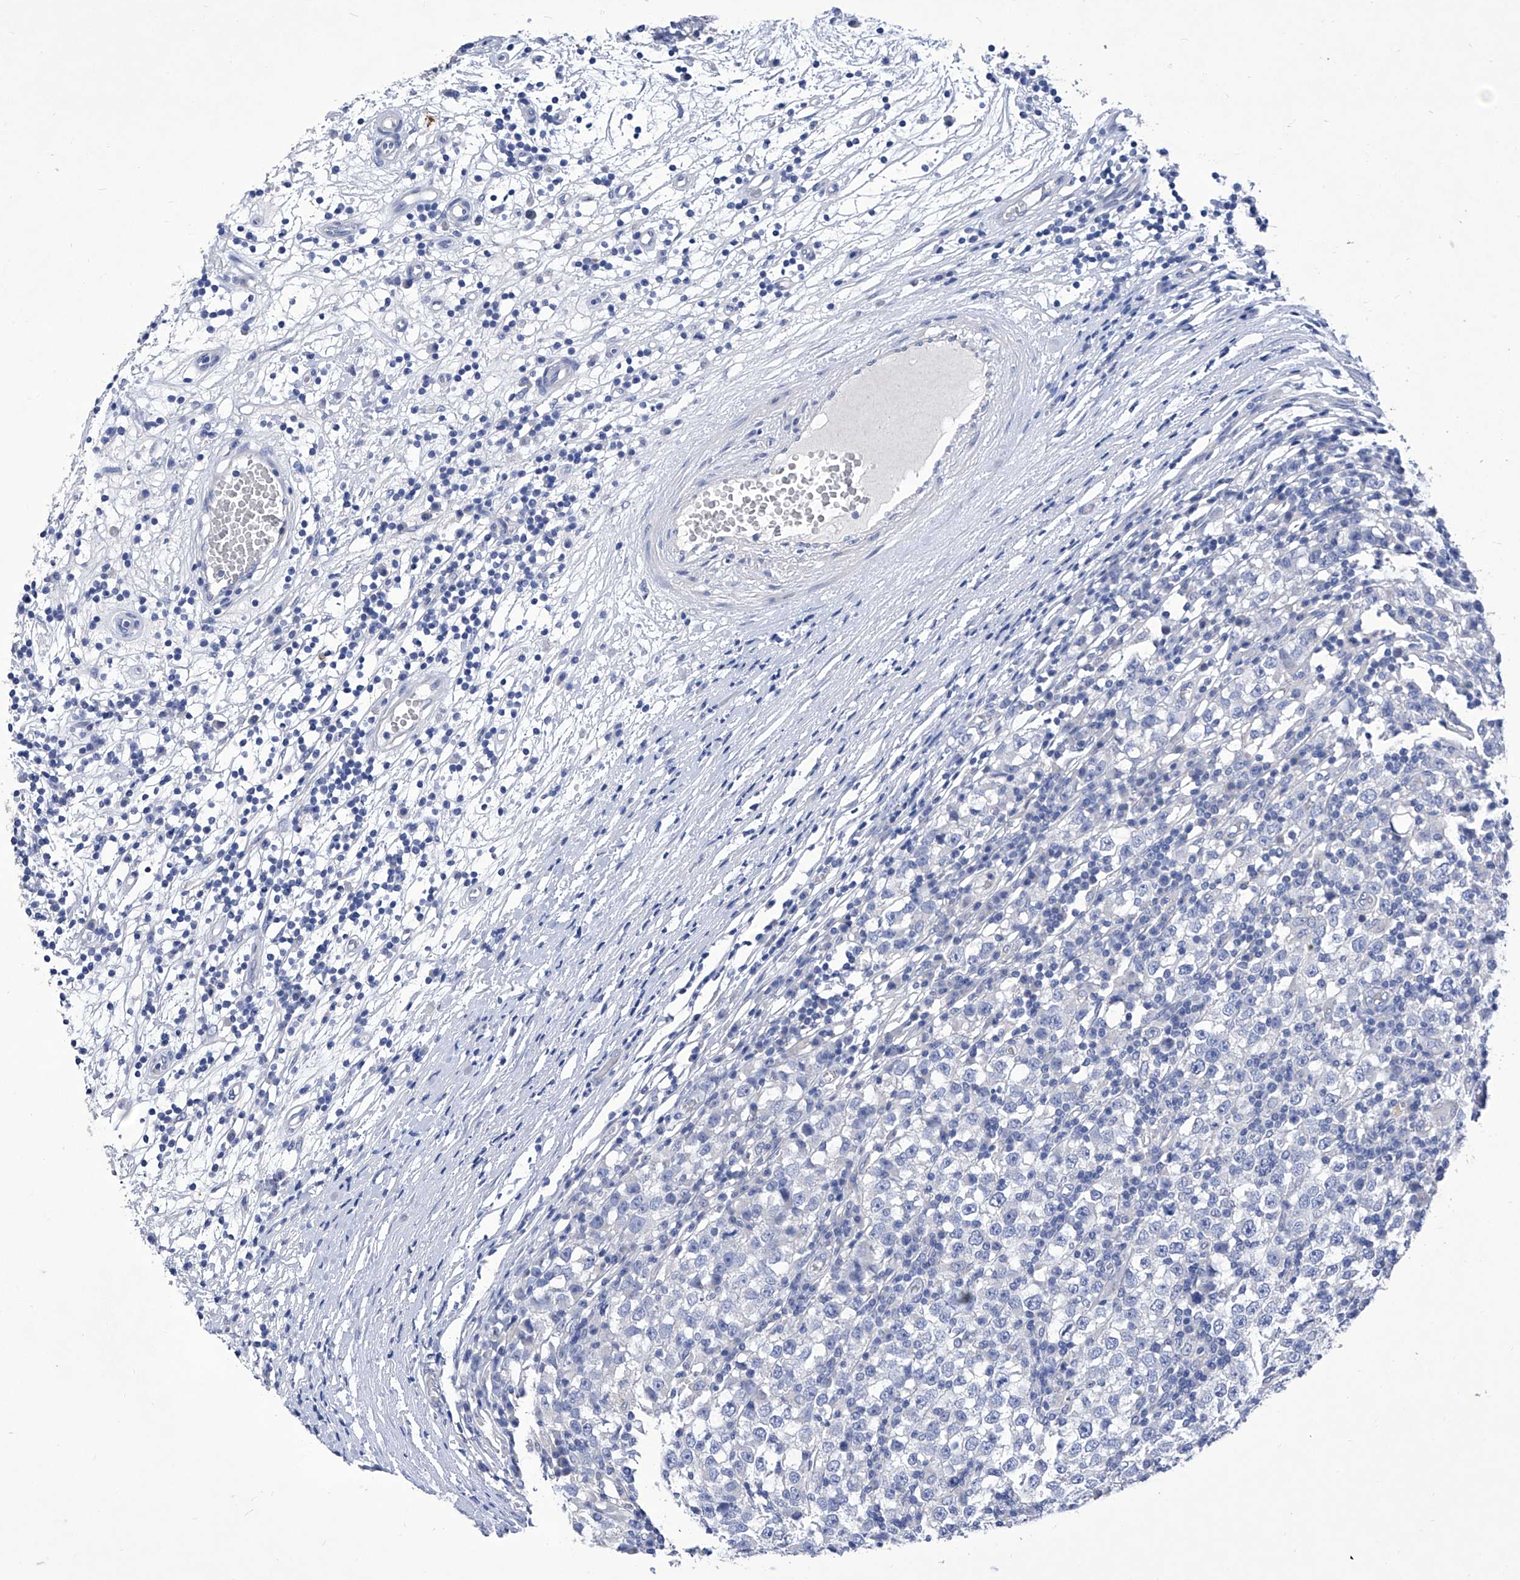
{"staining": {"intensity": "negative", "quantity": "none", "location": "none"}, "tissue": "testis cancer", "cell_type": "Tumor cells", "image_type": "cancer", "snomed": [{"axis": "morphology", "description": "Seminoma, NOS"}, {"axis": "topography", "description": "Testis"}], "caption": "Immunohistochemistry micrograph of human testis cancer stained for a protein (brown), which shows no positivity in tumor cells.", "gene": "IFNL2", "patient": {"sex": "male", "age": 65}}